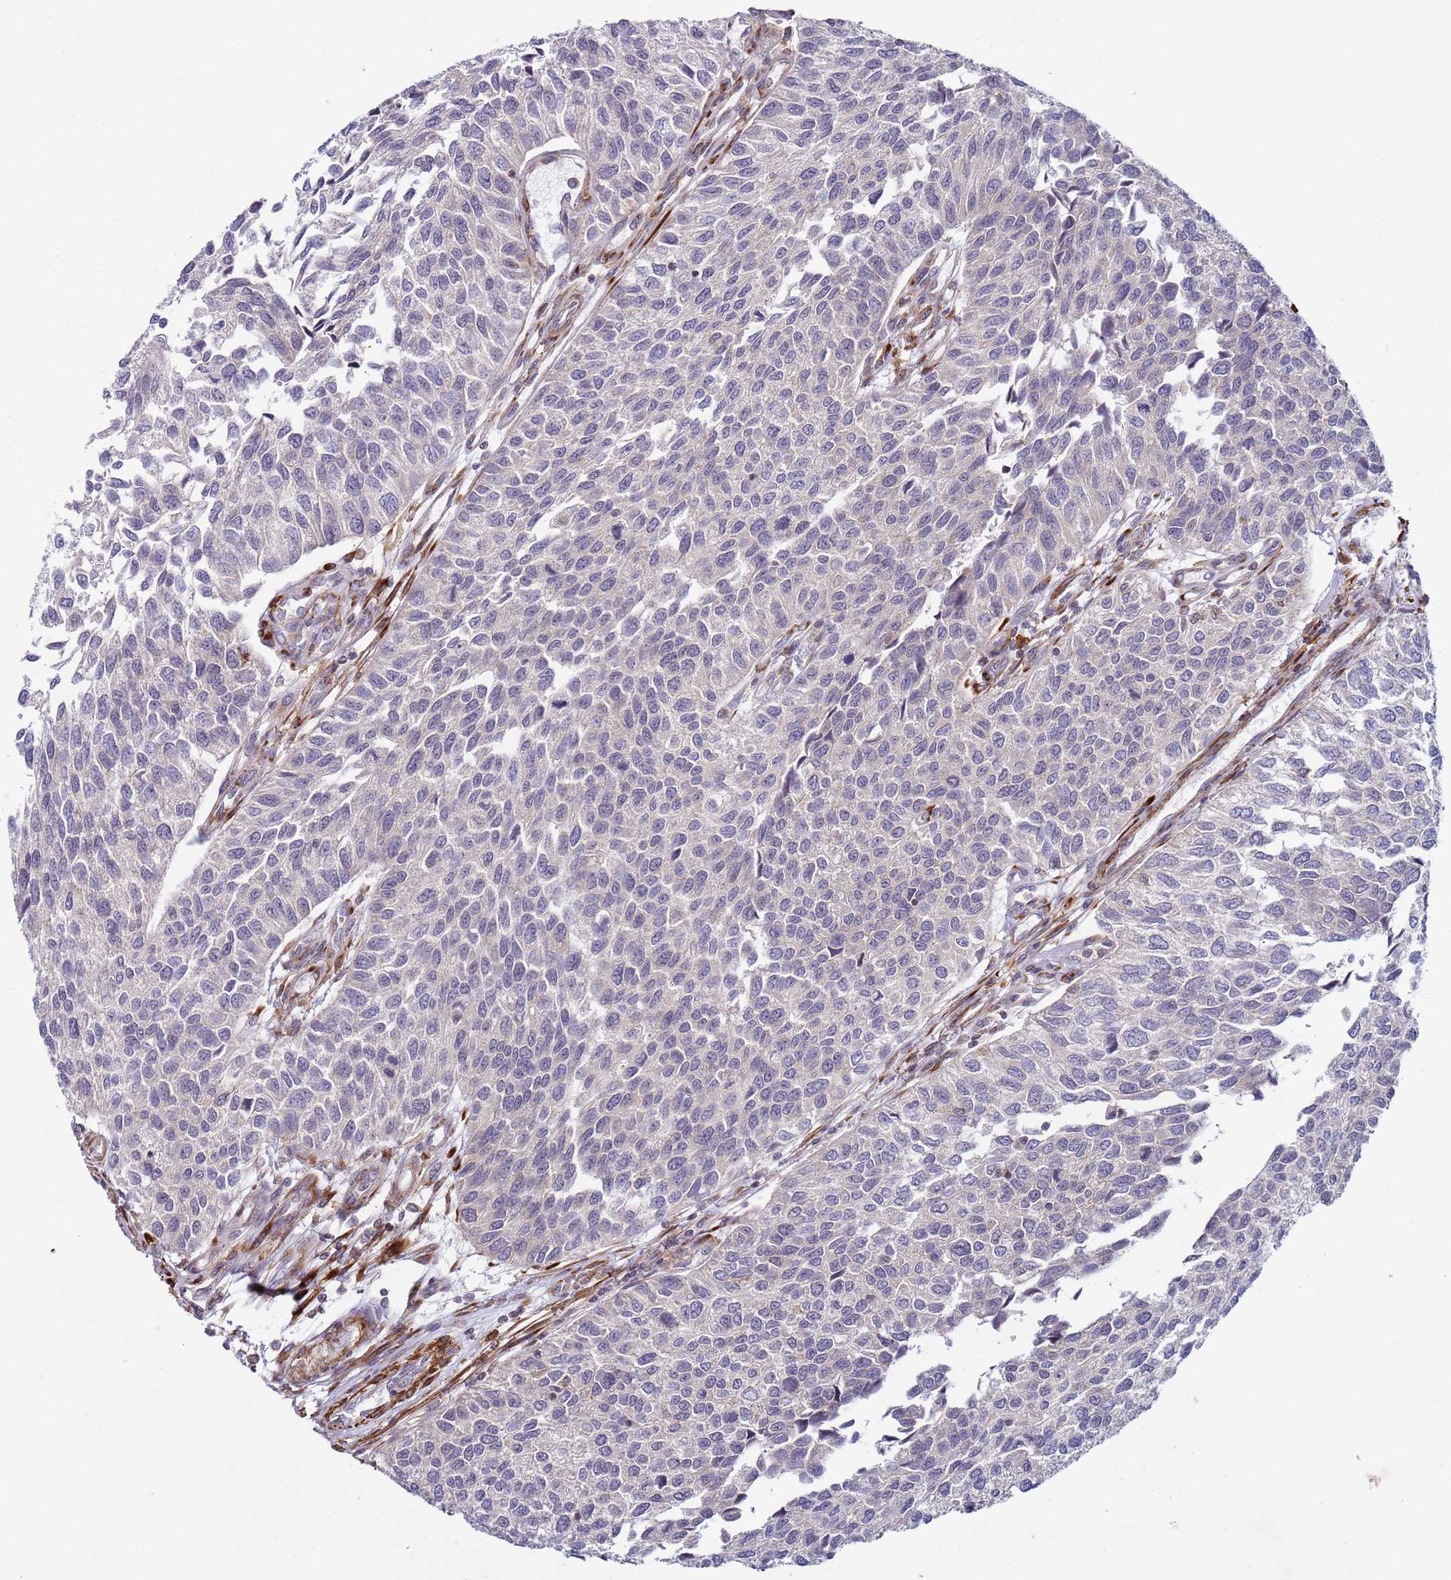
{"staining": {"intensity": "negative", "quantity": "none", "location": "none"}, "tissue": "urothelial cancer", "cell_type": "Tumor cells", "image_type": "cancer", "snomed": [{"axis": "morphology", "description": "Urothelial carcinoma, NOS"}, {"axis": "topography", "description": "Urinary bladder"}], "caption": "Histopathology image shows no protein expression in tumor cells of transitional cell carcinoma tissue.", "gene": "SNAPC4", "patient": {"sex": "male", "age": 55}}